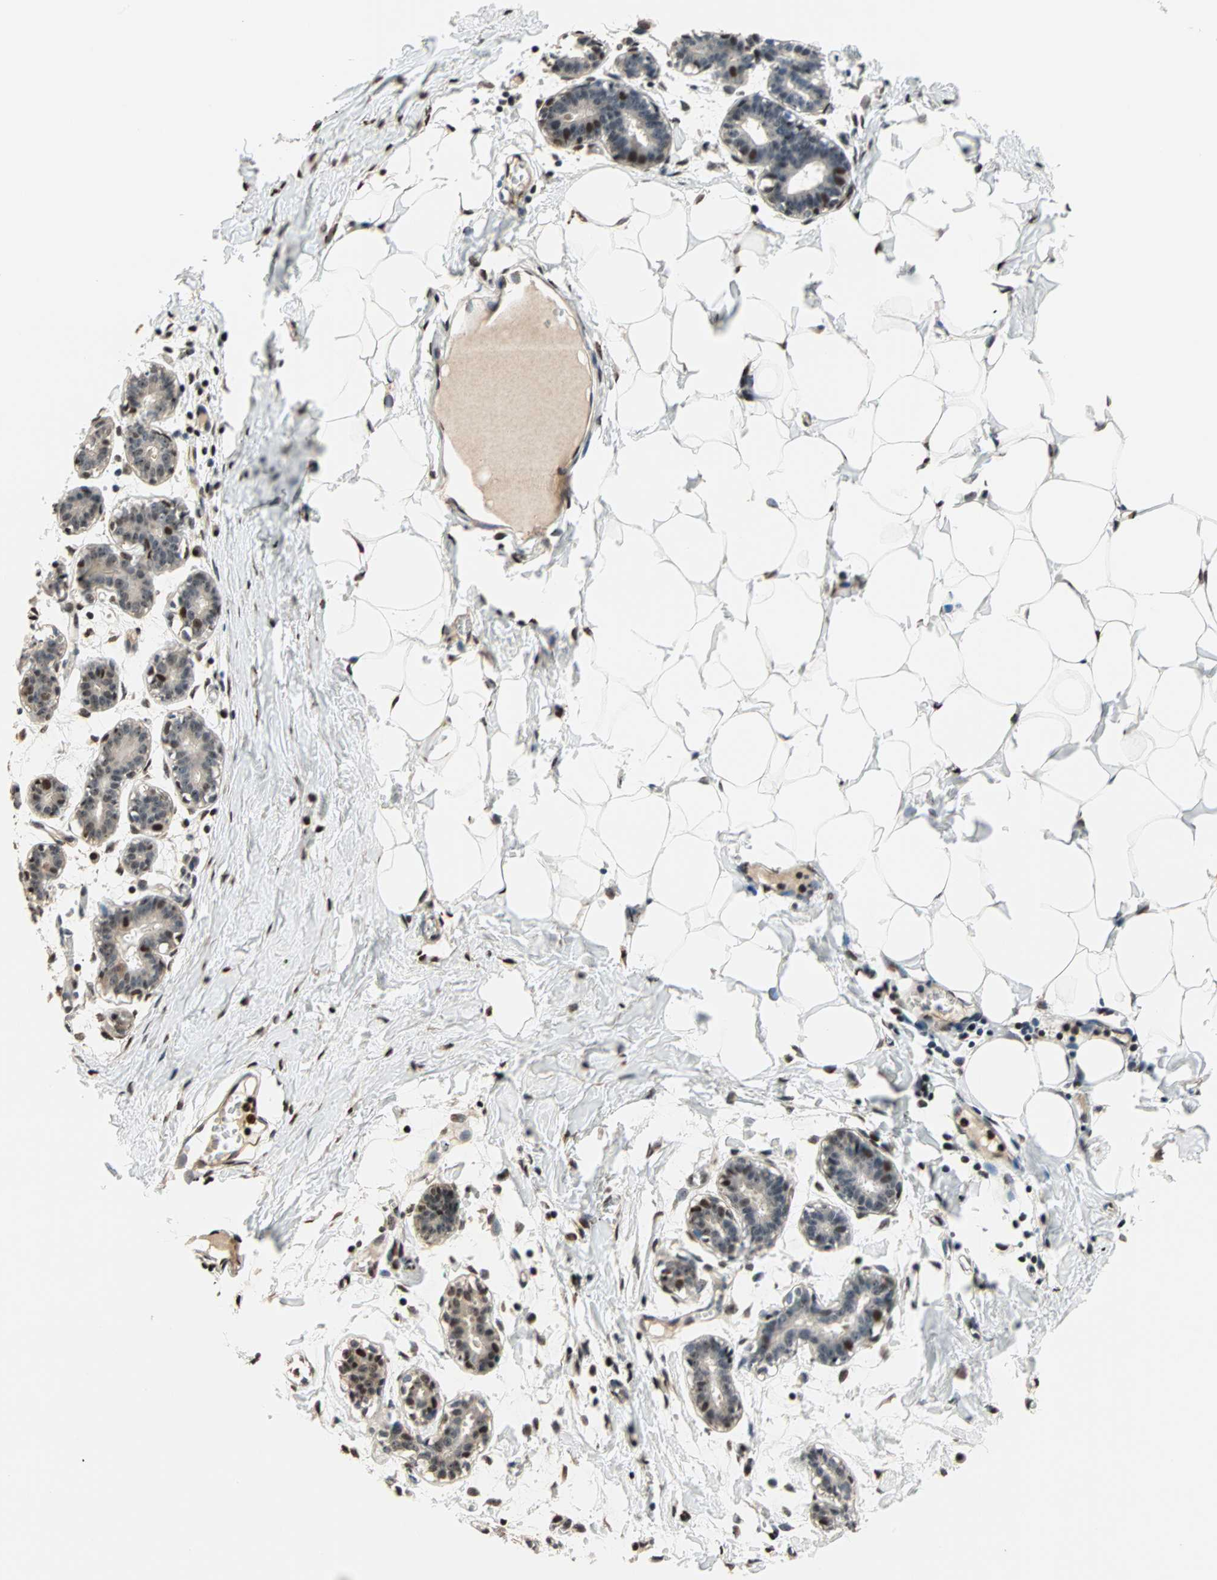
{"staining": {"intensity": "strong", "quantity": ">75%", "location": "nuclear"}, "tissue": "breast", "cell_type": "Adipocytes", "image_type": "normal", "snomed": [{"axis": "morphology", "description": "Normal tissue, NOS"}, {"axis": "topography", "description": "Breast"}], "caption": "An immunohistochemistry image of benign tissue is shown. Protein staining in brown shows strong nuclear positivity in breast within adipocytes.", "gene": "HECW1", "patient": {"sex": "female", "age": 27}}